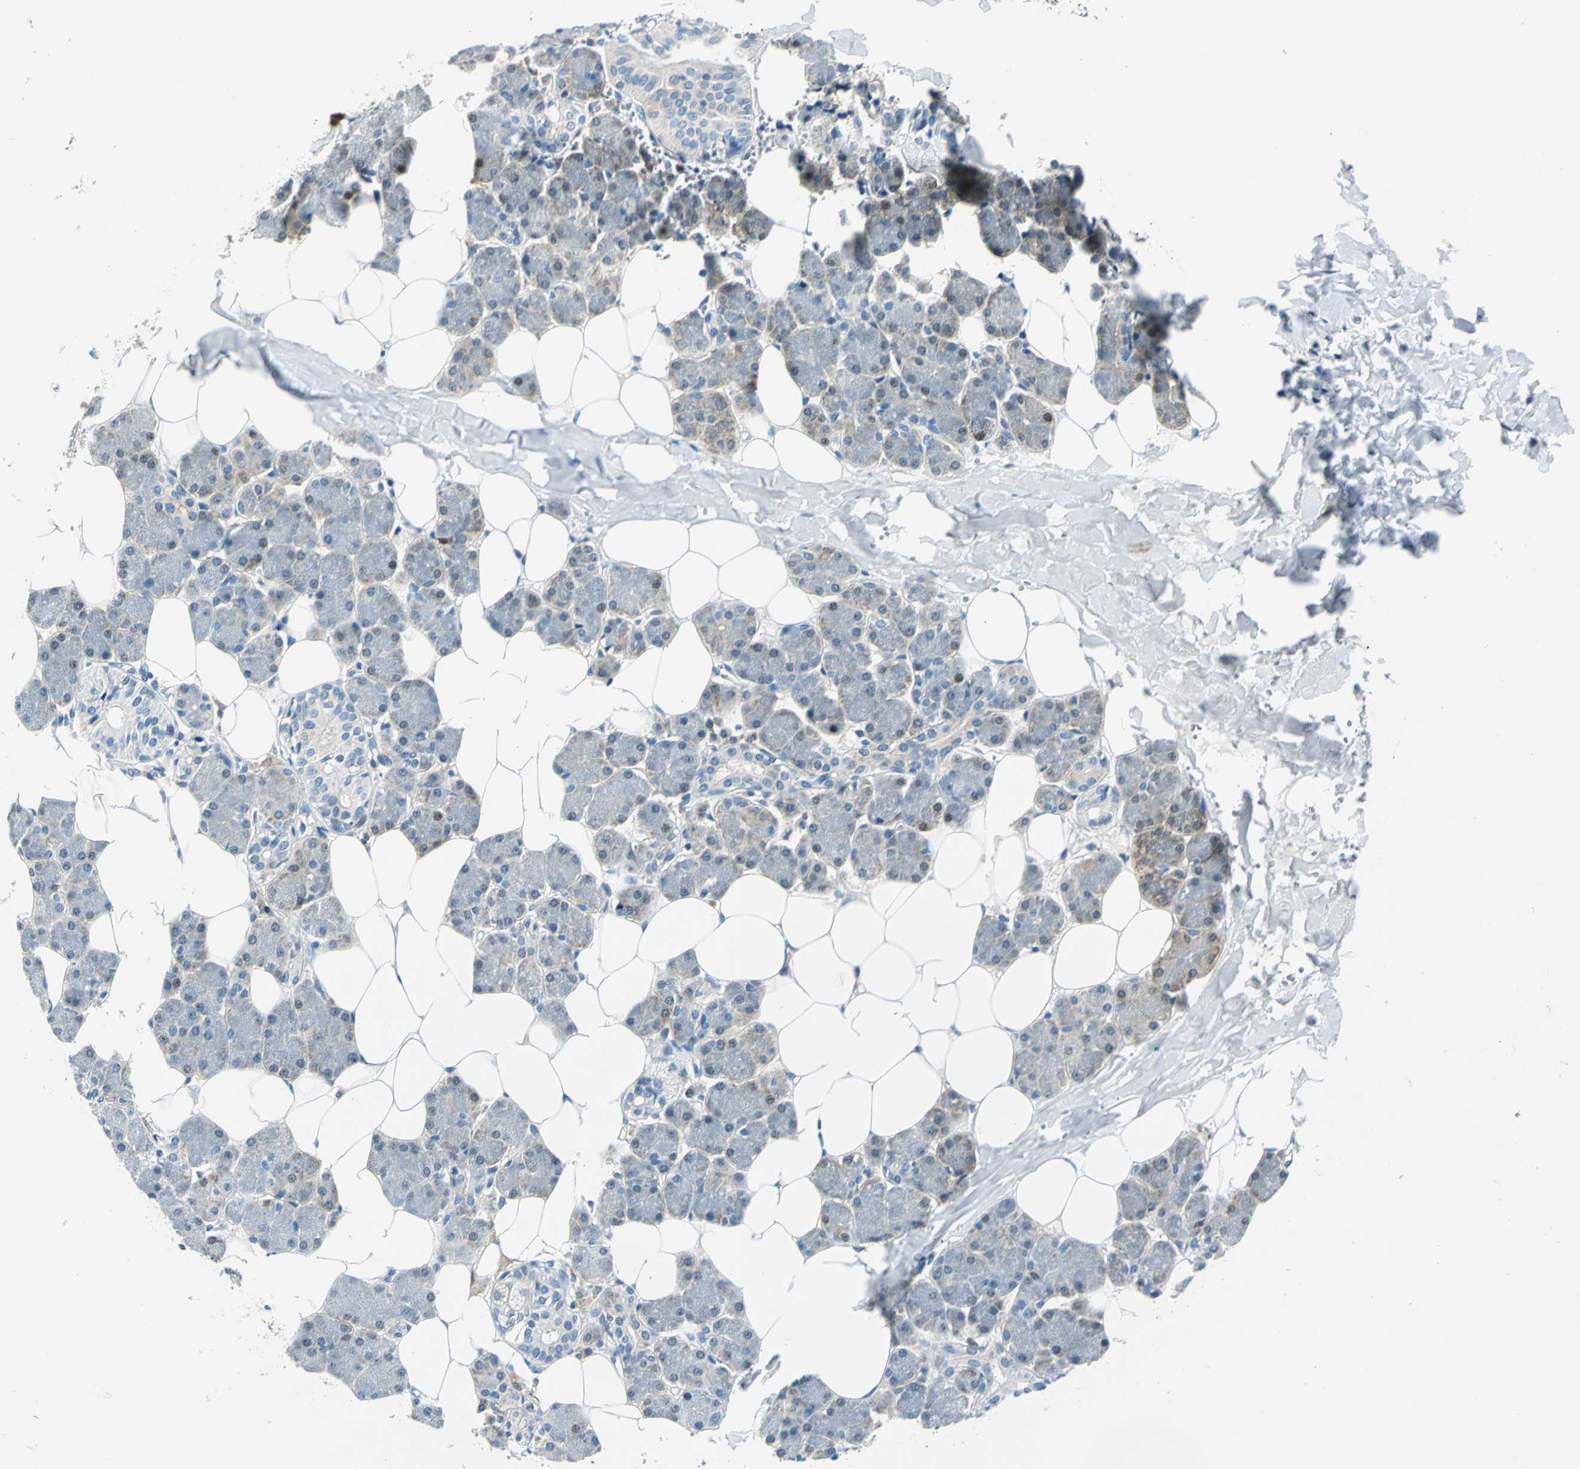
{"staining": {"intensity": "strong", "quantity": ">75%", "location": "cytoplasmic/membranous,nuclear"}, "tissue": "salivary gland", "cell_type": "Glandular cells", "image_type": "normal", "snomed": [{"axis": "morphology", "description": "Normal tissue, NOS"}, {"axis": "morphology", "description": "Adenoma, NOS"}, {"axis": "topography", "description": "Salivary gland"}], "caption": "This is an image of immunohistochemistry (IHC) staining of unremarkable salivary gland, which shows strong staining in the cytoplasmic/membranous,nuclear of glandular cells.", "gene": "AKR1A1", "patient": {"sex": "female", "age": 32}}